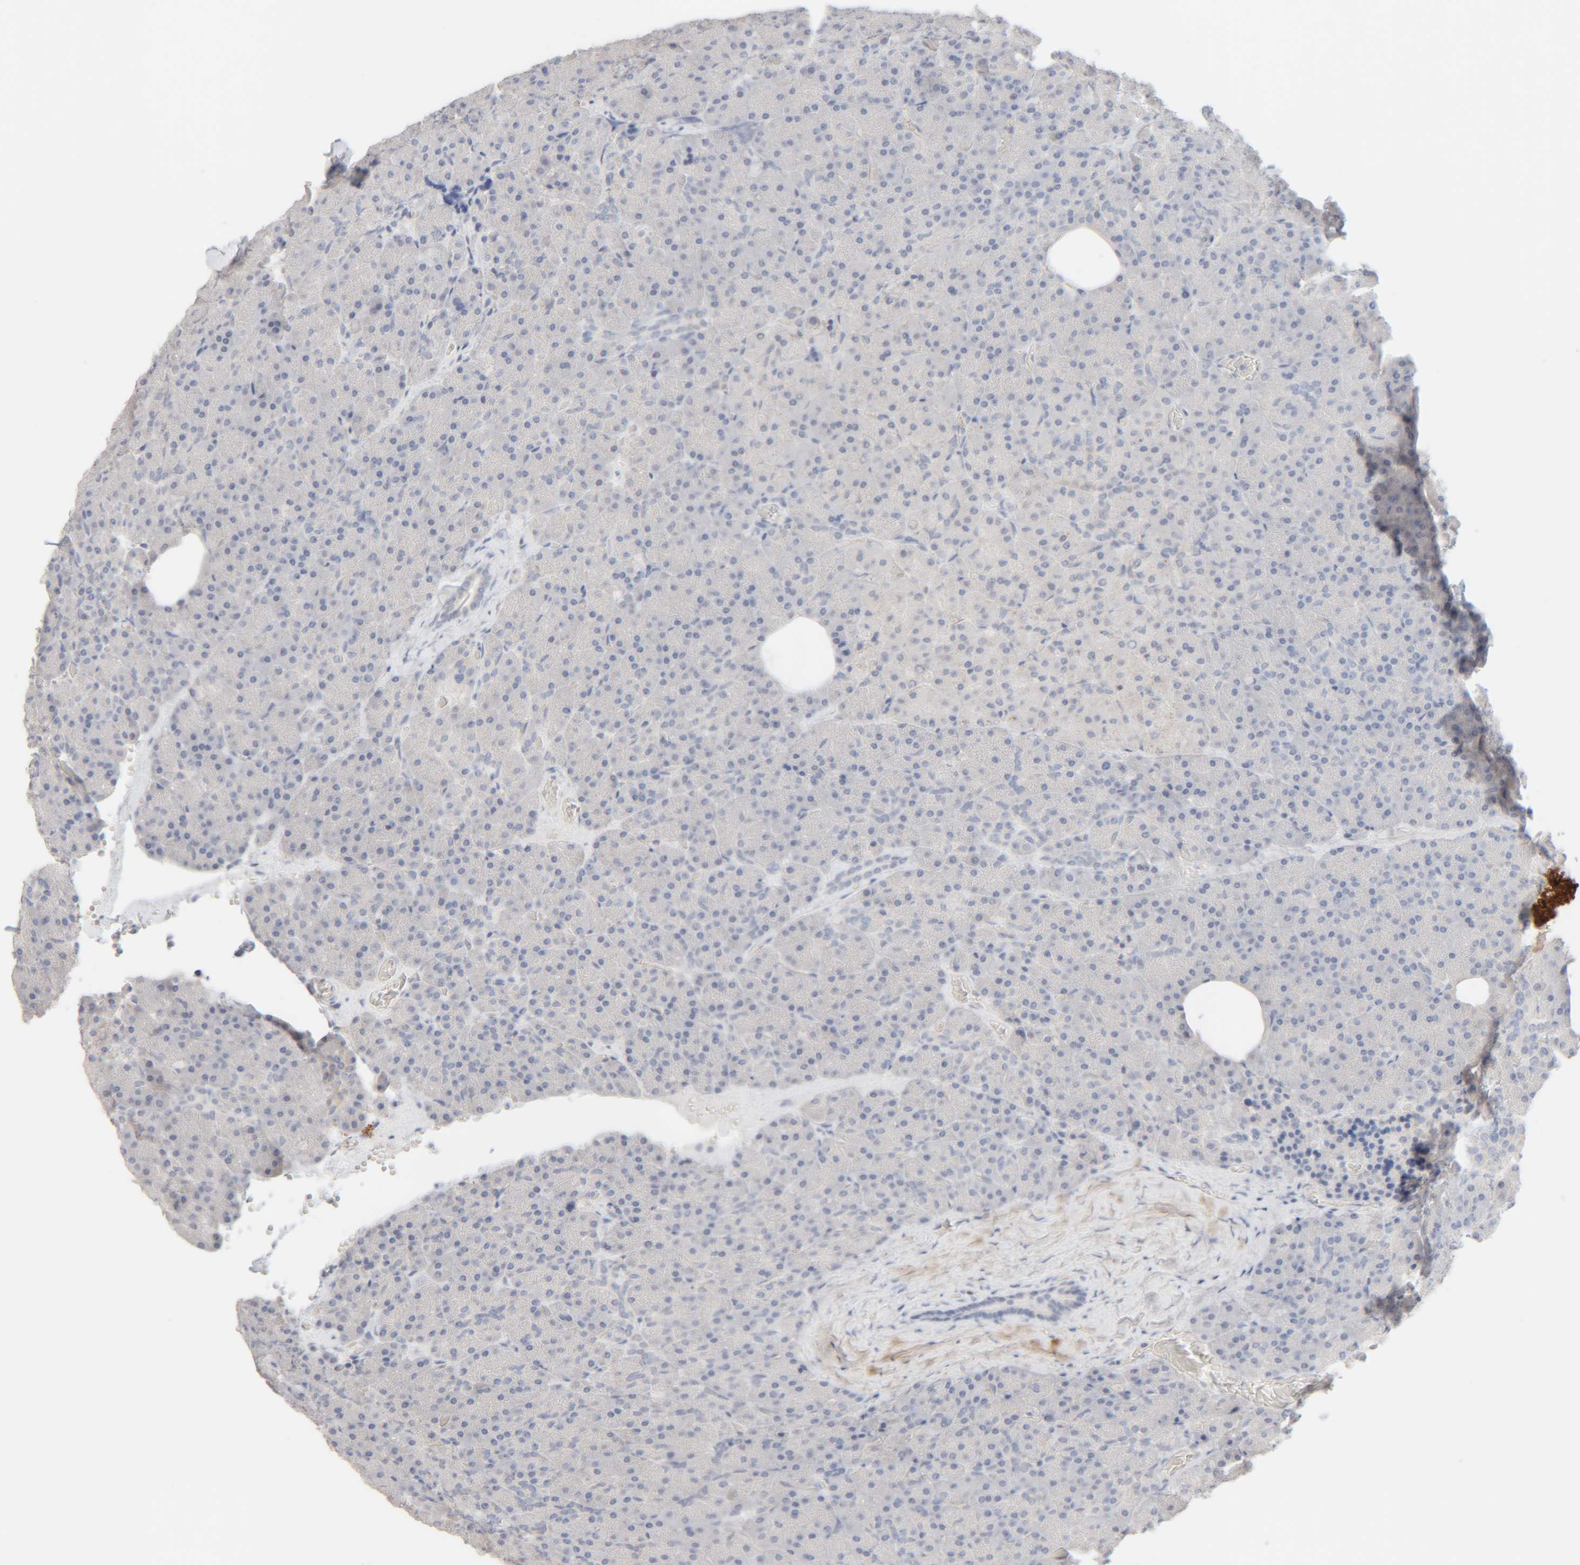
{"staining": {"intensity": "negative", "quantity": "none", "location": "none"}, "tissue": "pancreas", "cell_type": "Exocrine glandular cells", "image_type": "normal", "snomed": [{"axis": "morphology", "description": "Normal tissue, NOS"}, {"axis": "morphology", "description": "Carcinoid, malignant, NOS"}, {"axis": "topography", "description": "Pancreas"}], "caption": "A high-resolution micrograph shows IHC staining of normal pancreas, which reveals no significant positivity in exocrine glandular cells.", "gene": "RIDA", "patient": {"sex": "female", "age": 35}}